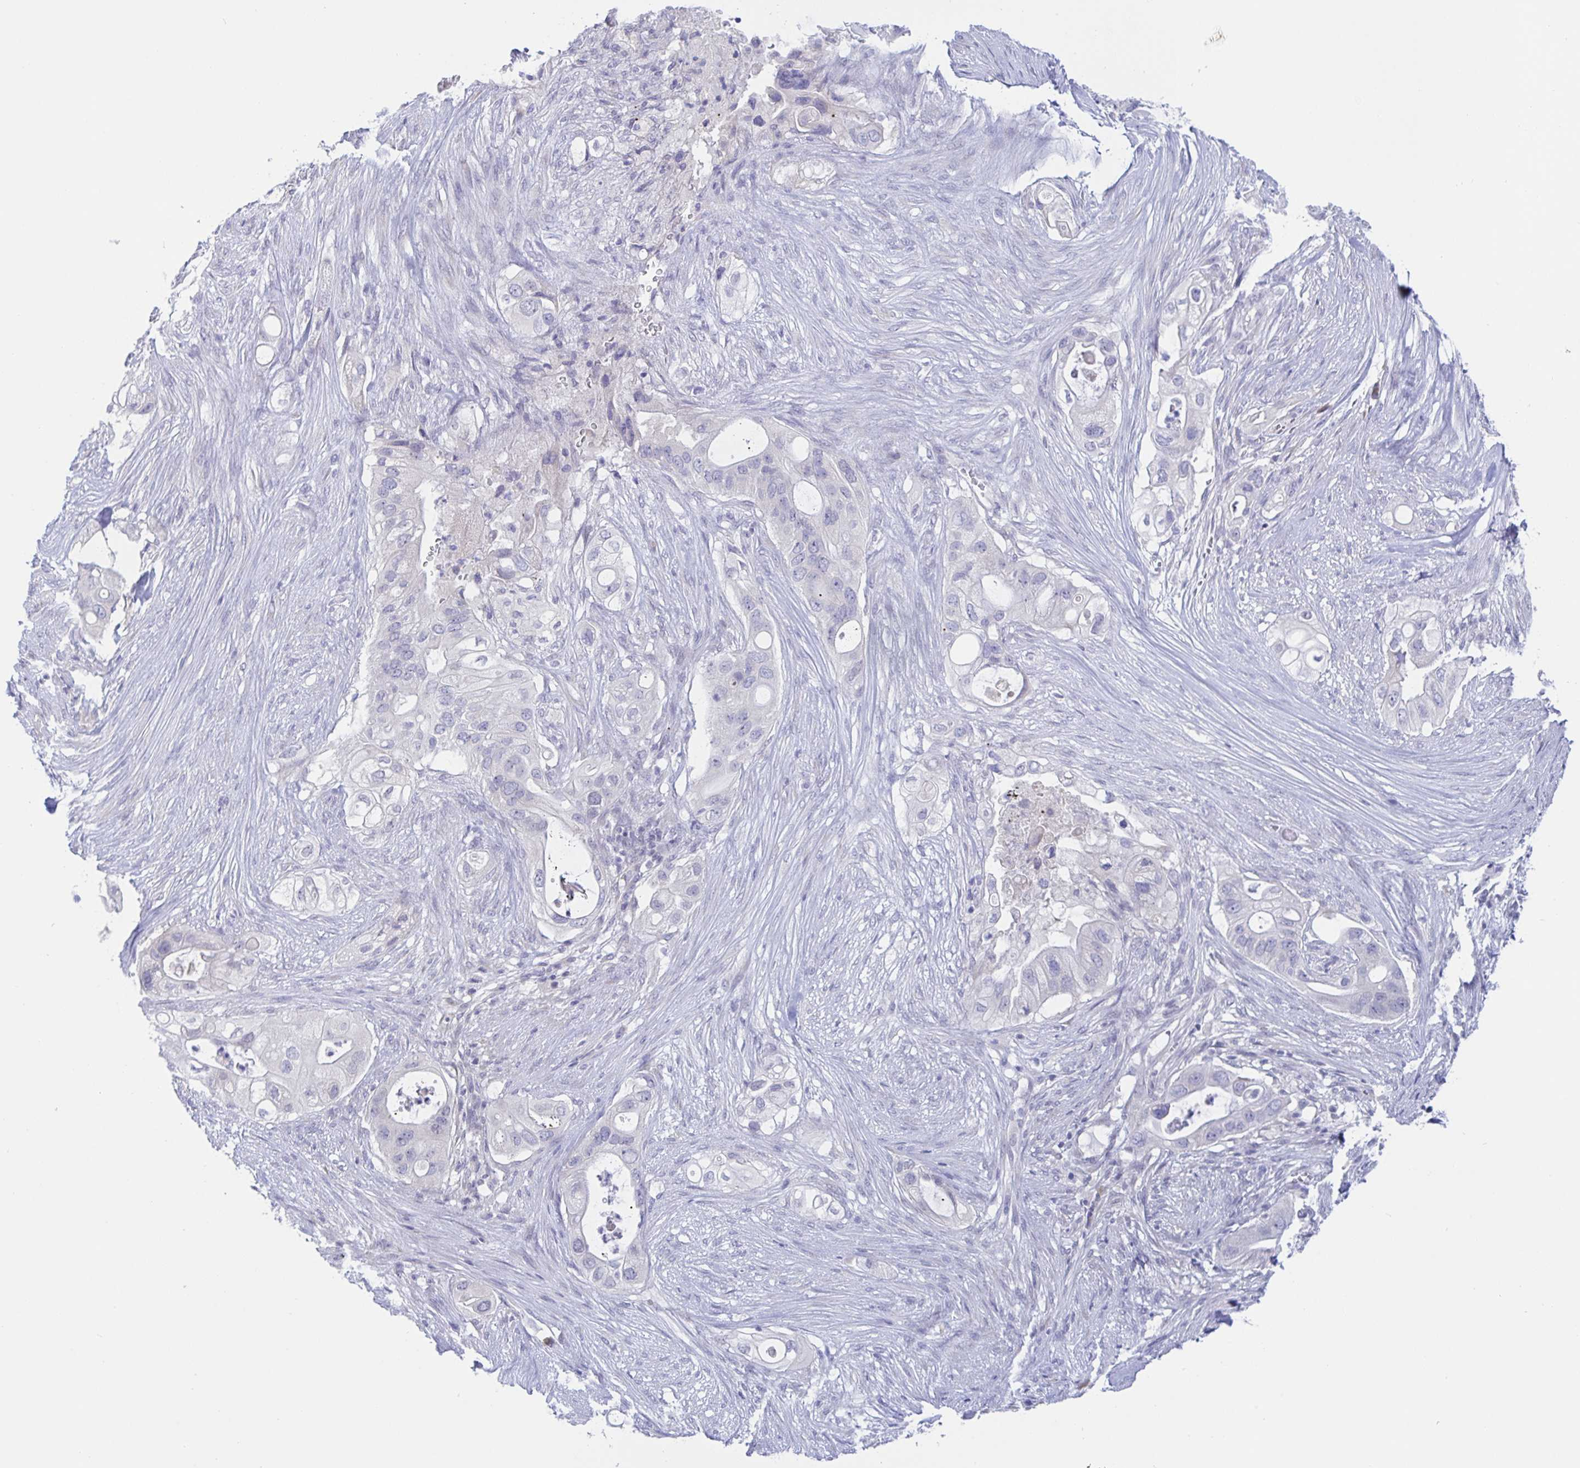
{"staining": {"intensity": "negative", "quantity": "none", "location": "none"}, "tissue": "pancreatic cancer", "cell_type": "Tumor cells", "image_type": "cancer", "snomed": [{"axis": "morphology", "description": "Adenocarcinoma, NOS"}, {"axis": "topography", "description": "Pancreas"}], "caption": "Human pancreatic cancer (adenocarcinoma) stained for a protein using immunohistochemistry (IHC) displays no positivity in tumor cells.", "gene": "SIAH3", "patient": {"sex": "female", "age": 72}}